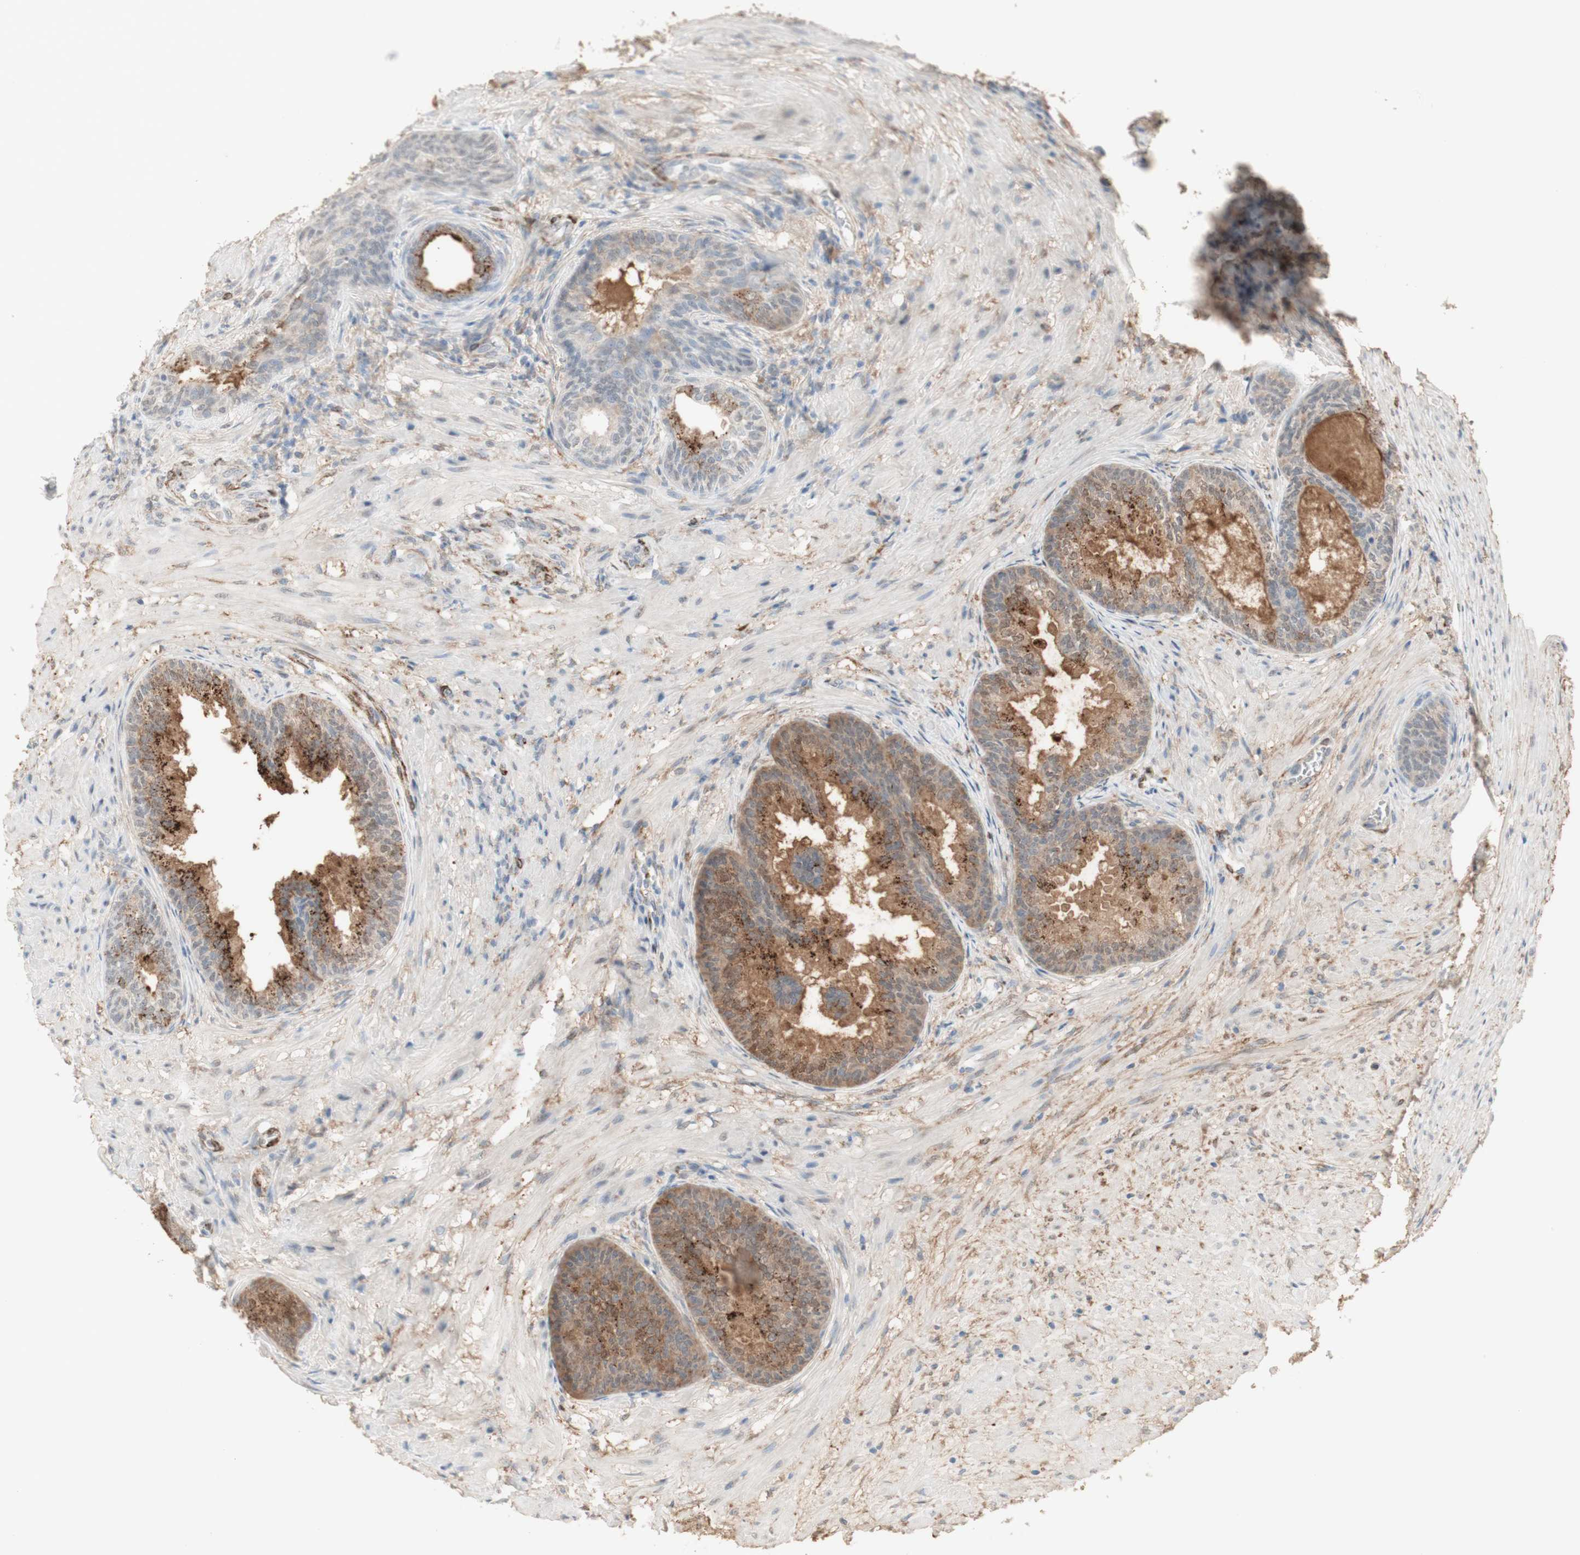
{"staining": {"intensity": "weak", "quantity": ">75%", "location": "cytoplasmic/membranous"}, "tissue": "prostate", "cell_type": "Glandular cells", "image_type": "normal", "snomed": [{"axis": "morphology", "description": "Normal tissue, NOS"}, {"axis": "topography", "description": "Prostate"}], "caption": "Protein staining of unremarkable prostate displays weak cytoplasmic/membranous expression in approximately >75% of glandular cells.", "gene": "MUC3A", "patient": {"sex": "male", "age": 76}}